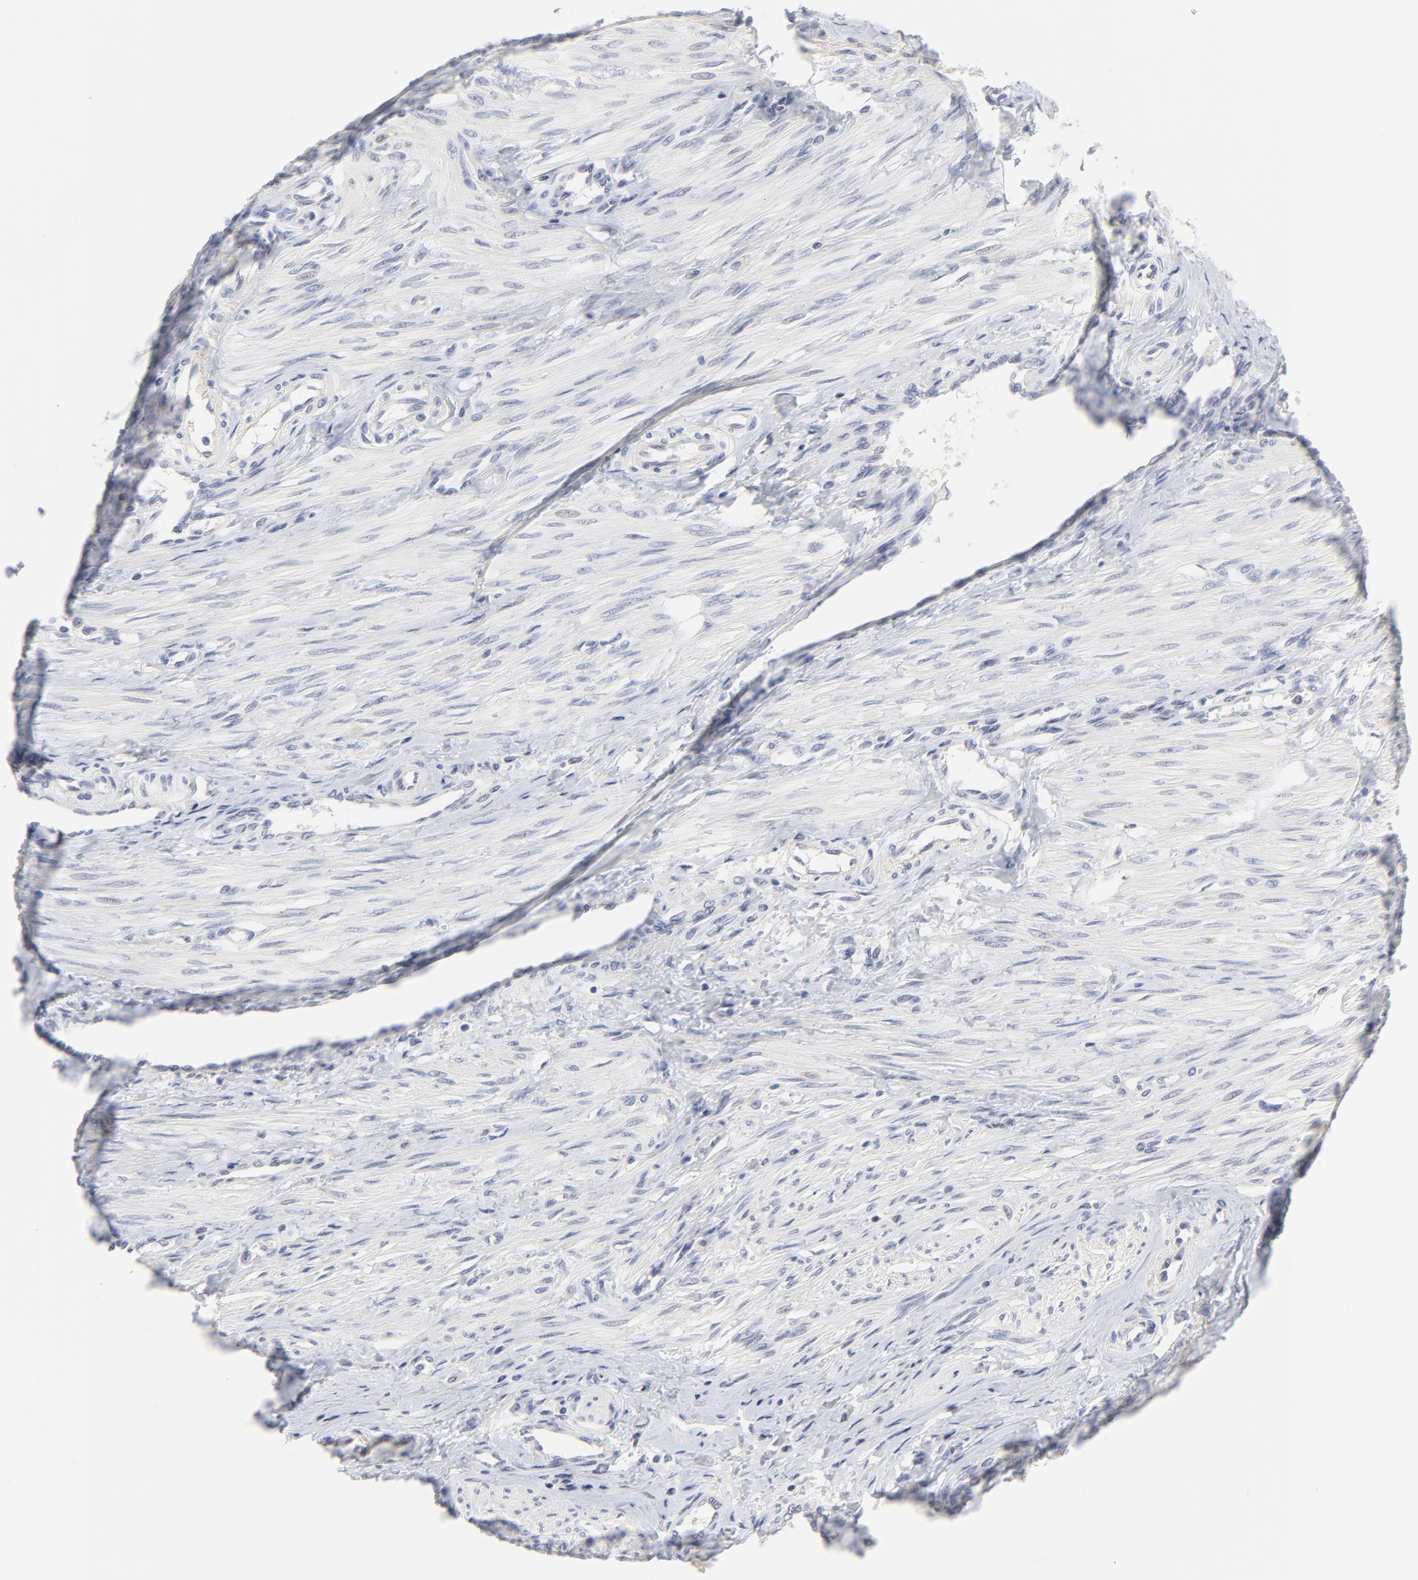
{"staining": {"intensity": "negative", "quantity": "none", "location": "none"}, "tissue": "smooth muscle", "cell_type": "Smooth muscle cells", "image_type": "normal", "snomed": [{"axis": "morphology", "description": "Normal tissue, NOS"}, {"axis": "topography", "description": "Smooth muscle"}, {"axis": "topography", "description": "Uterus"}], "caption": "The photomicrograph reveals no staining of smooth muscle cells in benign smooth muscle. (Brightfield microscopy of DAB immunohistochemistry (IHC) at high magnification).", "gene": "TRIM22", "patient": {"sex": "female", "age": 39}}